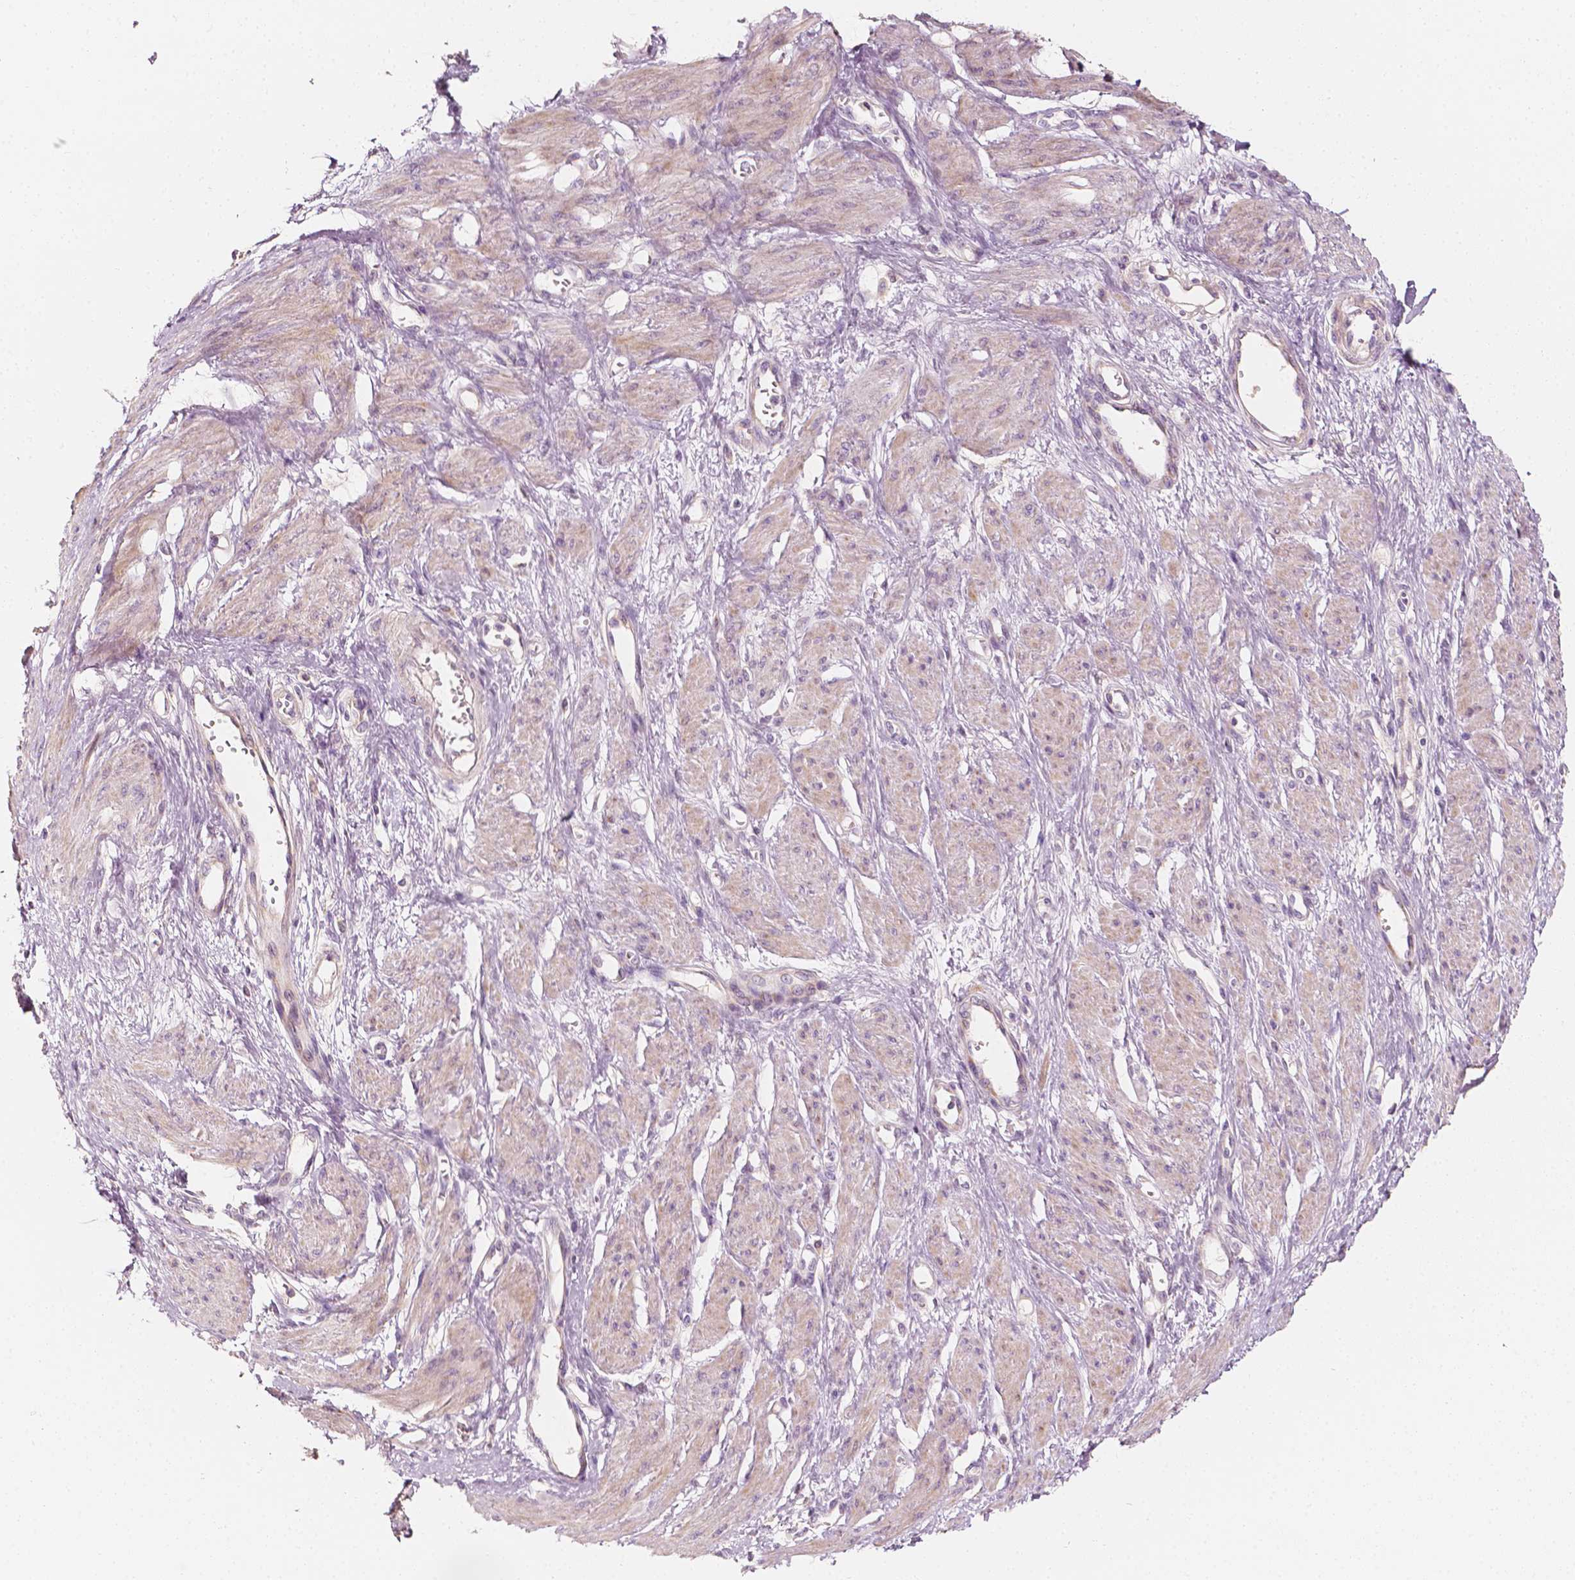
{"staining": {"intensity": "weak", "quantity": "<25%", "location": "cytoplasmic/membranous"}, "tissue": "smooth muscle", "cell_type": "Smooth muscle cells", "image_type": "normal", "snomed": [{"axis": "morphology", "description": "Normal tissue, NOS"}, {"axis": "topography", "description": "Smooth muscle"}, {"axis": "topography", "description": "Uterus"}], "caption": "An immunohistochemistry (IHC) micrograph of unremarkable smooth muscle is shown. There is no staining in smooth muscle cells of smooth muscle.", "gene": "SHPK", "patient": {"sex": "female", "age": 39}}